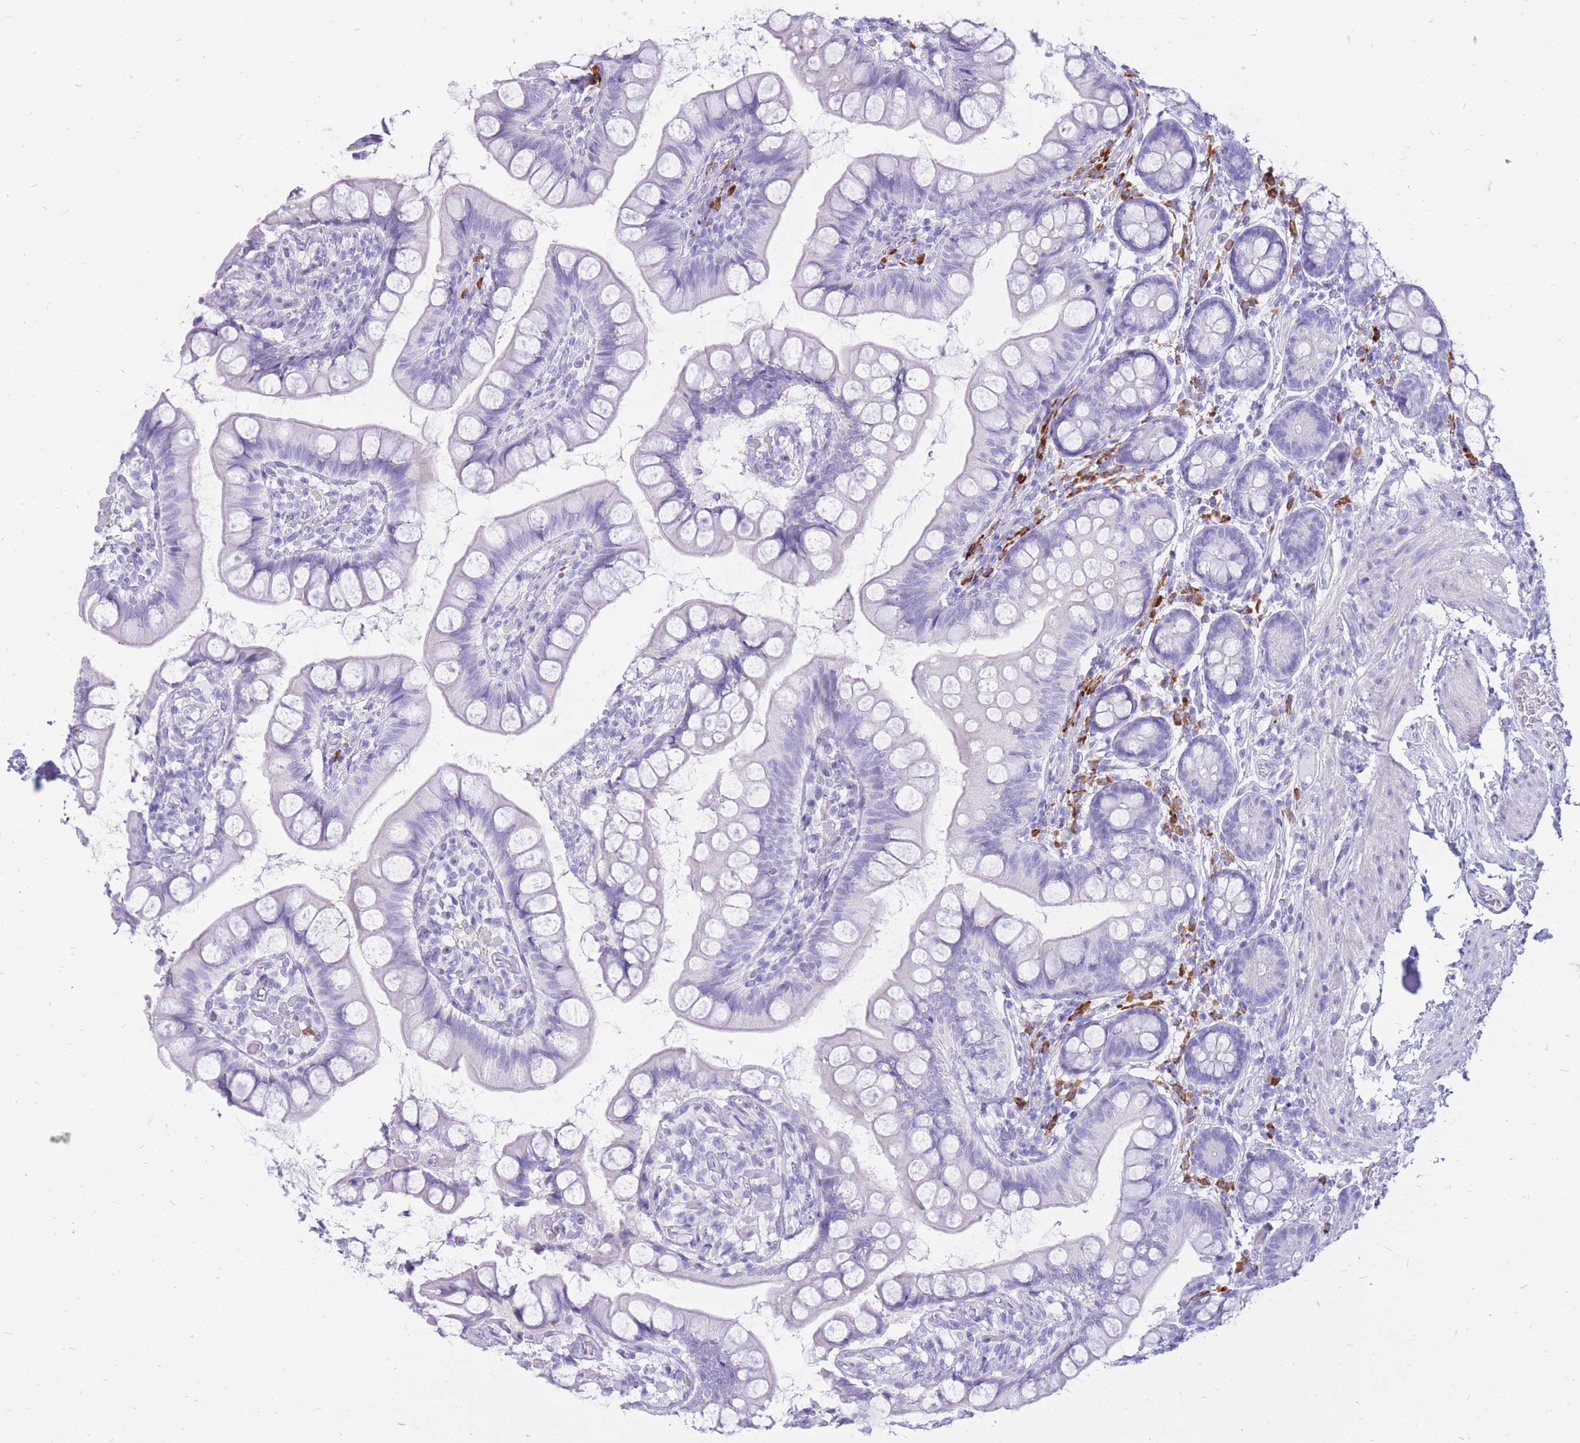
{"staining": {"intensity": "negative", "quantity": "none", "location": "none"}, "tissue": "small intestine", "cell_type": "Glandular cells", "image_type": "normal", "snomed": [{"axis": "morphology", "description": "Normal tissue, NOS"}, {"axis": "topography", "description": "Small intestine"}], "caption": "A high-resolution image shows immunohistochemistry (IHC) staining of normal small intestine, which demonstrates no significant staining in glandular cells. (DAB (3,3'-diaminobenzidine) immunohistochemistry, high magnification).", "gene": "ZFP37", "patient": {"sex": "male", "age": 70}}